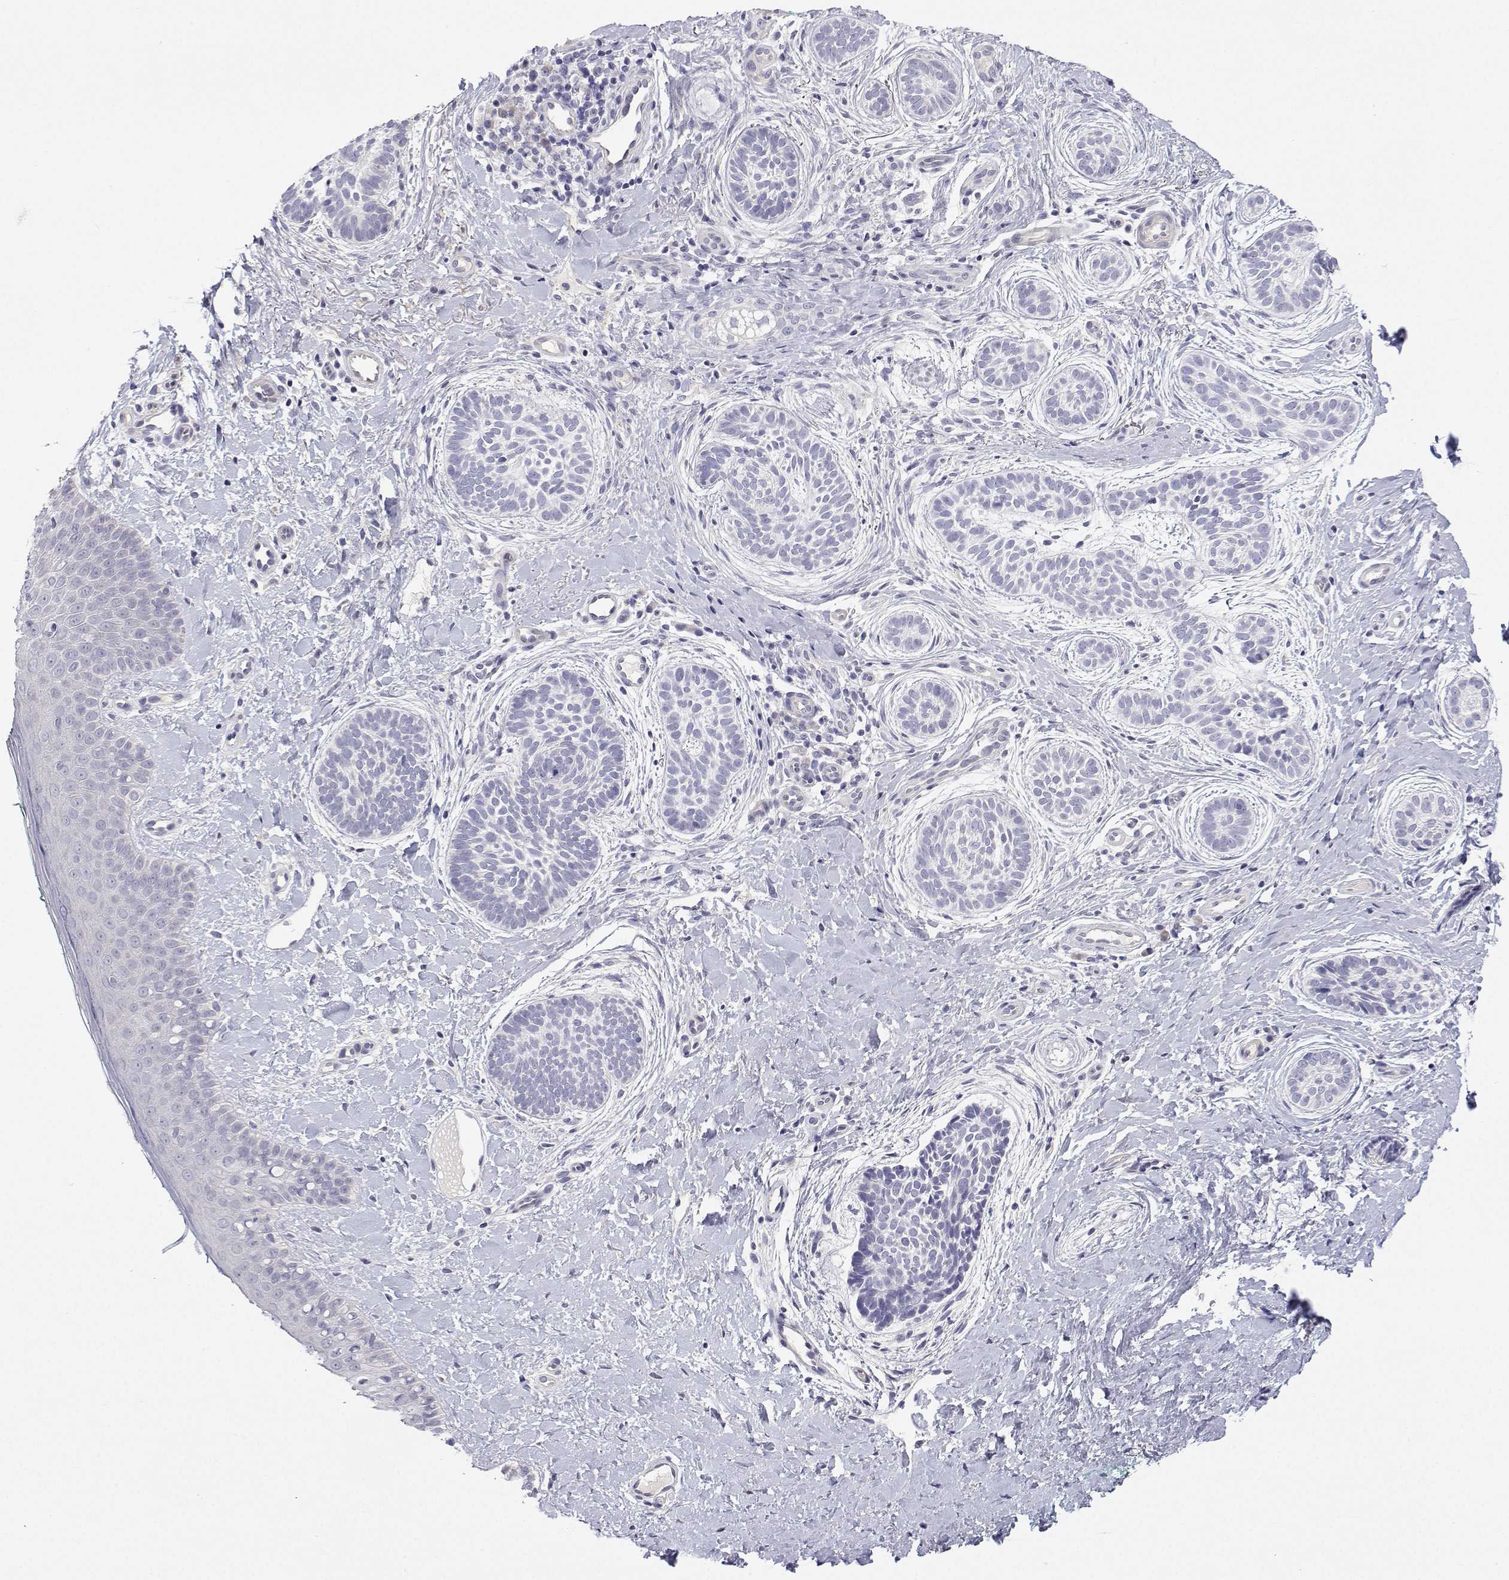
{"staining": {"intensity": "negative", "quantity": "none", "location": "none"}, "tissue": "skin cancer", "cell_type": "Tumor cells", "image_type": "cancer", "snomed": [{"axis": "morphology", "description": "Basal cell carcinoma"}, {"axis": "topography", "description": "Skin"}], "caption": "Immunohistochemistry (IHC) of basal cell carcinoma (skin) shows no expression in tumor cells.", "gene": "ANKRD65", "patient": {"sex": "male", "age": 63}}